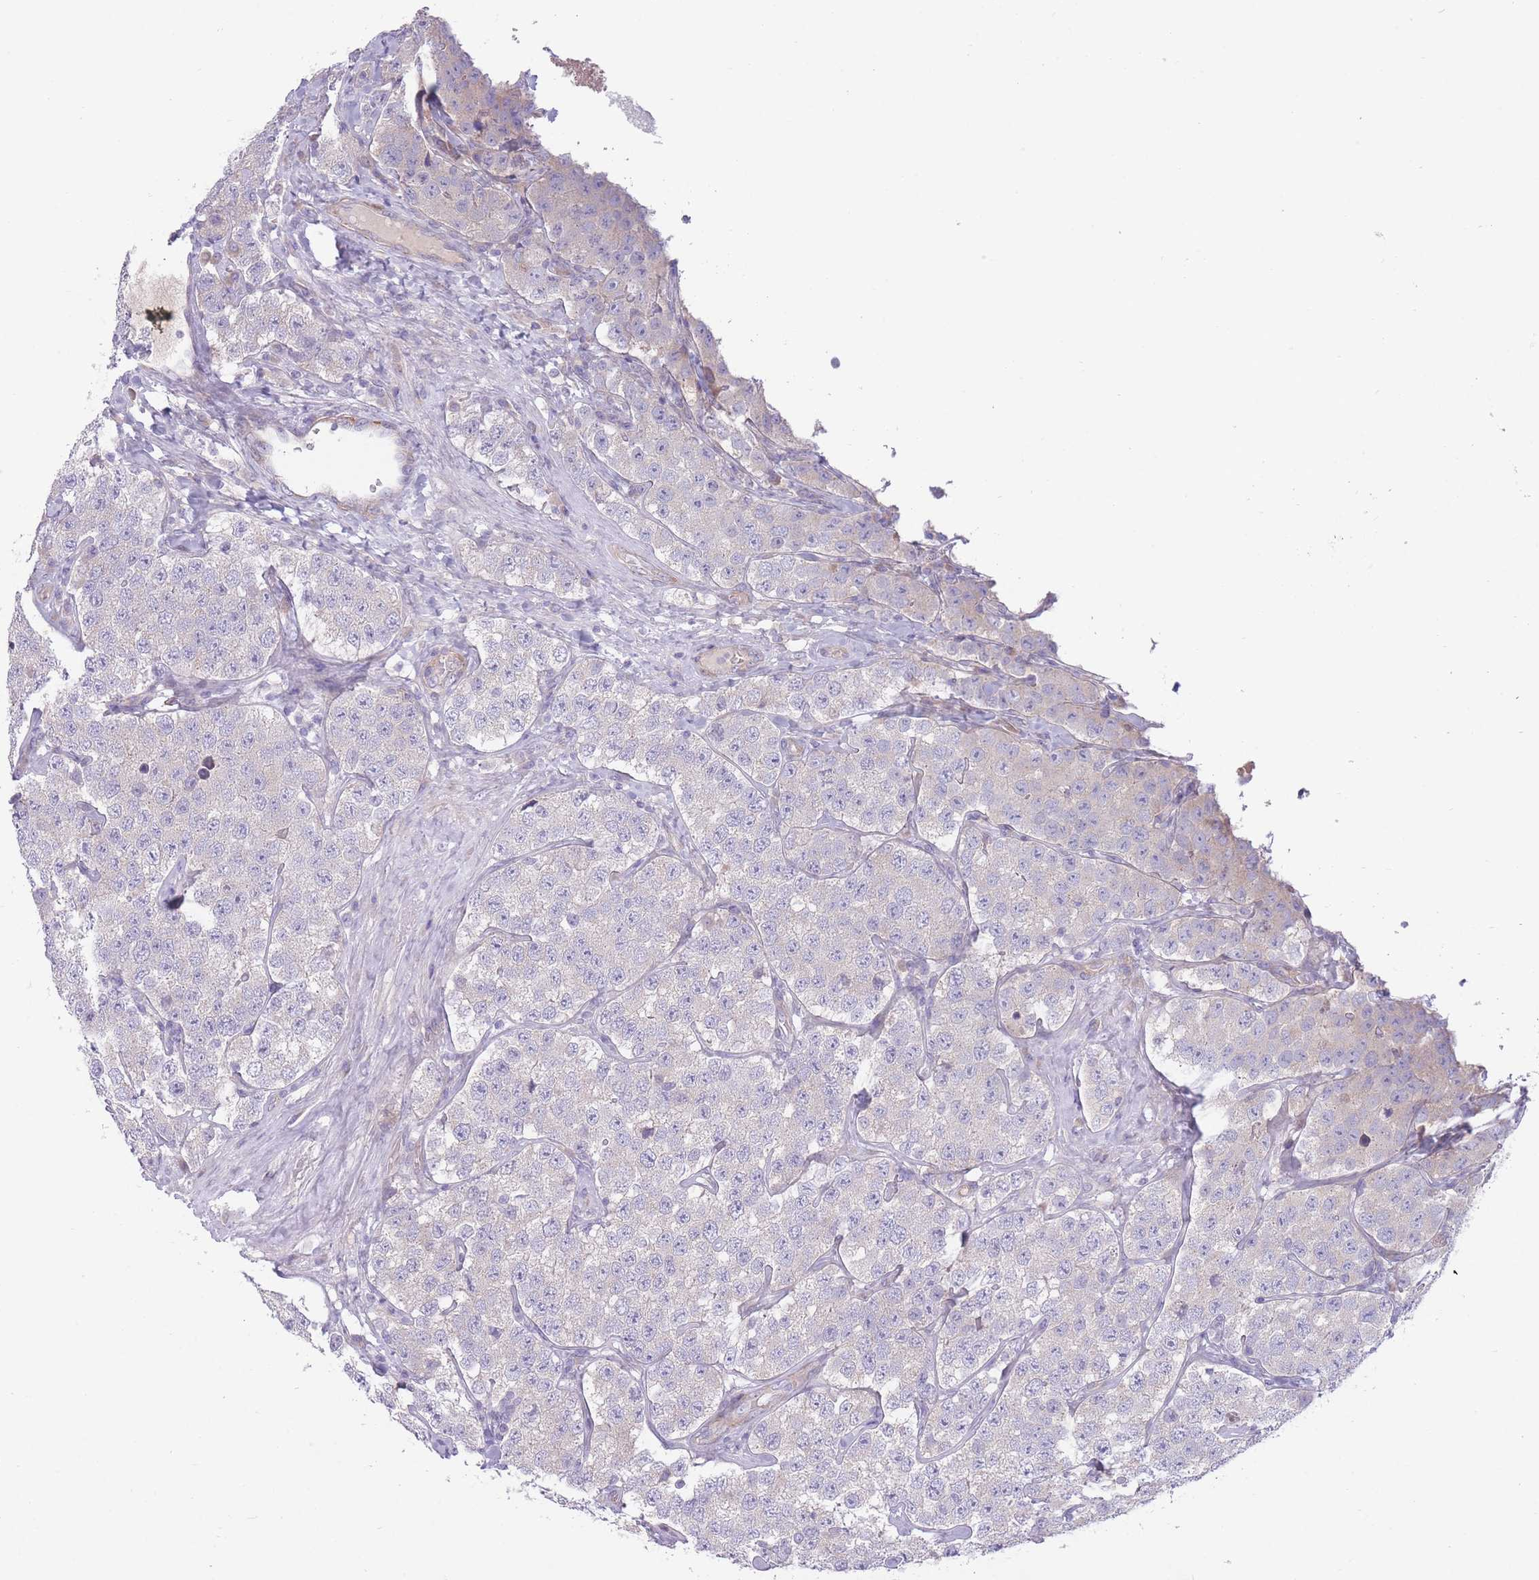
{"staining": {"intensity": "negative", "quantity": "none", "location": "none"}, "tissue": "testis cancer", "cell_type": "Tumor cells", "image_type": "cancer", "snomed": [{"axis": "morphology", "description": "Seminoma, NOS"}, {"axis": "topography", "description": "Testis"}], "caption": "IHC image of neoplastic tissue: testis cancer stained with DAB demonstrates no significant protein staining in tumor cells.", "gene": "PNPLA5", "patient": {"sex": "male", "age": 34}}